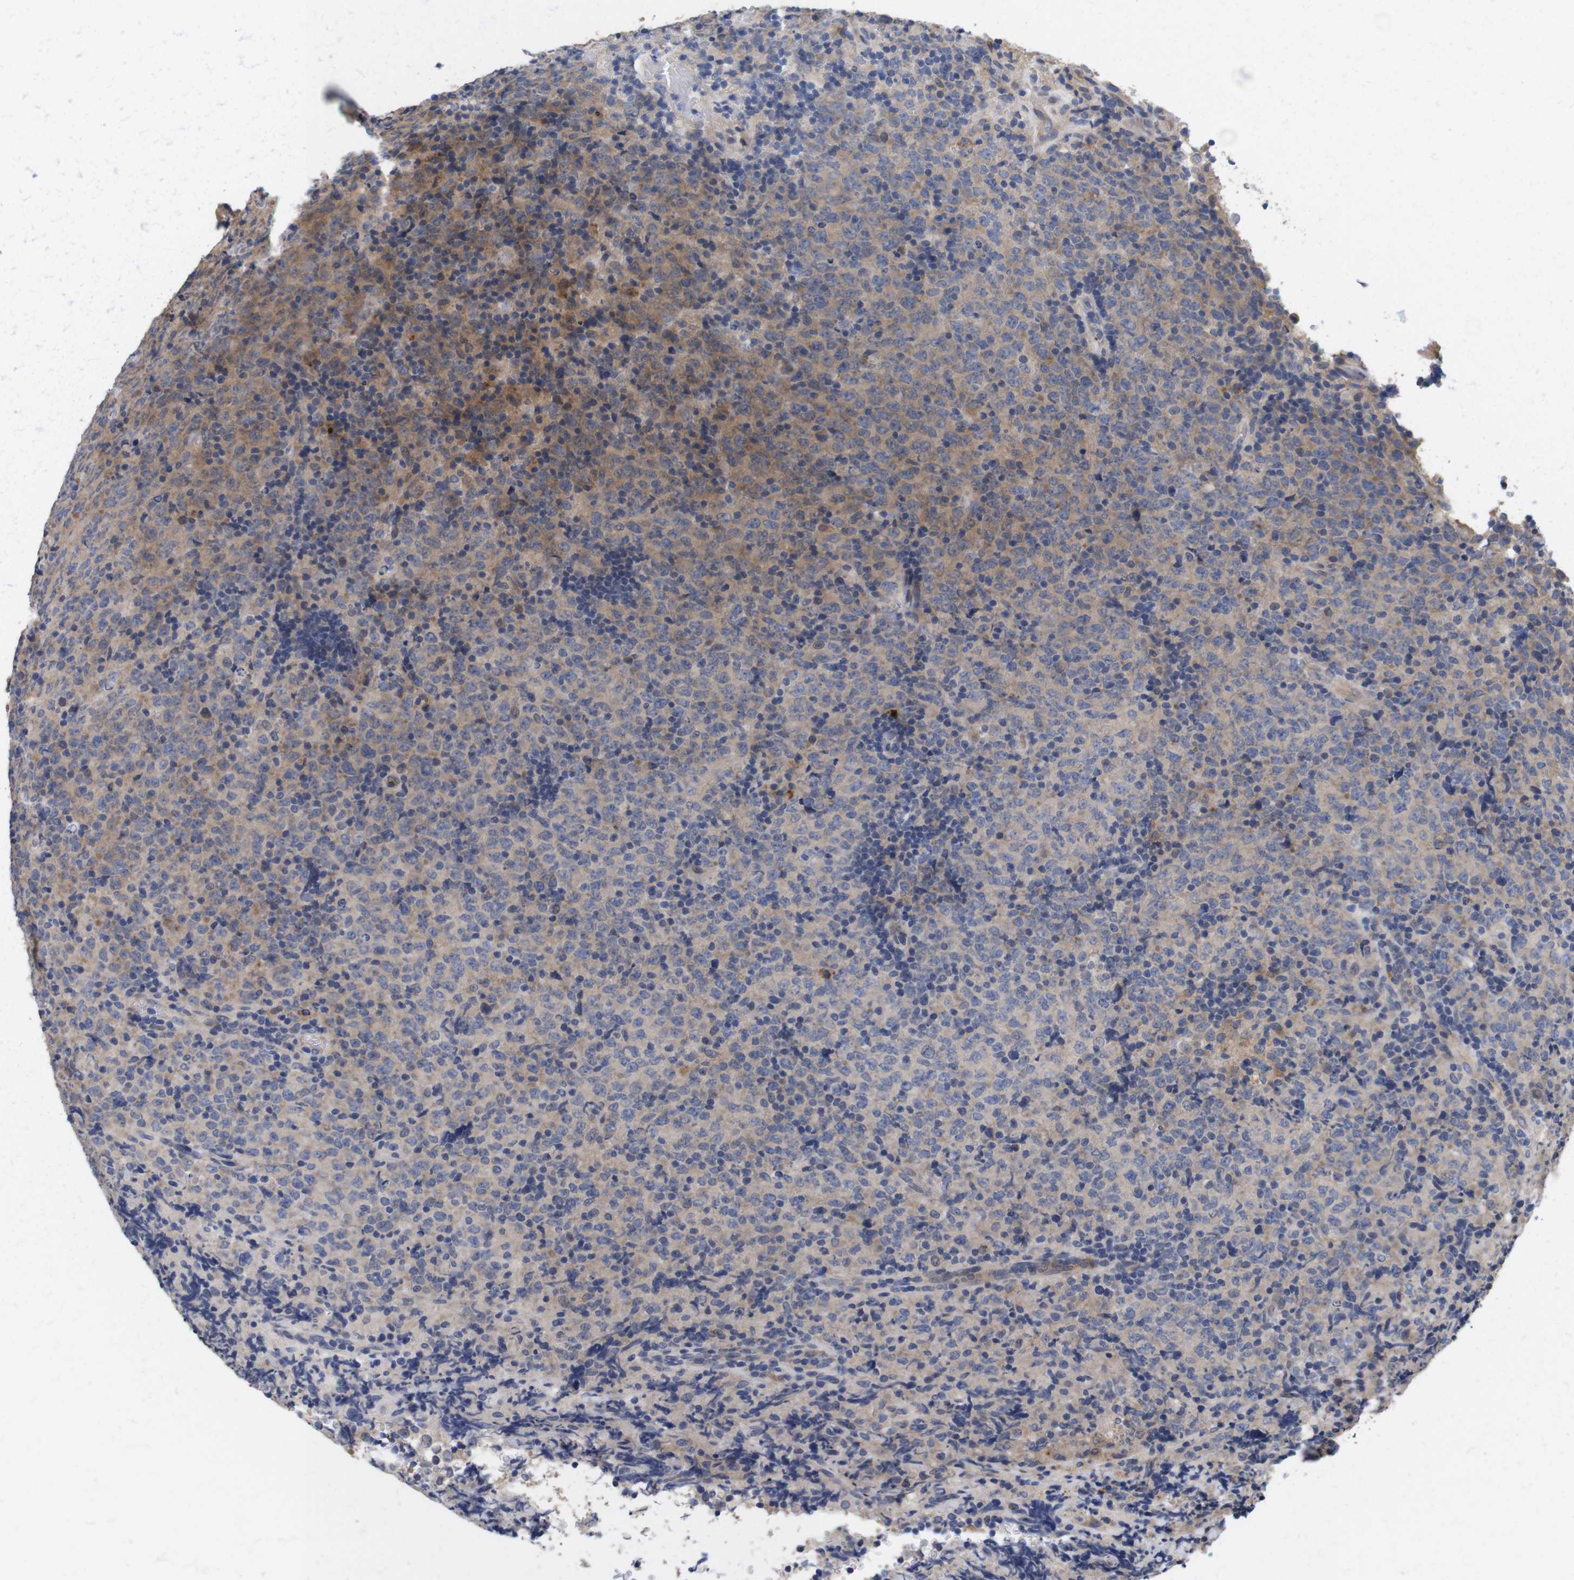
{"staining": {"intensity": "moderate", "quantity": "<25%", "location": "cytoplasmic/membranous"}, "tissue": "lymphoma", "cell_type": "Tumor cells", "image_type": "cancer", "snomed": [{"axis": "morphology", "description": "Malignant lymphoma, non-Hodgkin's type, High grade"}, {"axis": "topography", "description": "Tonsil"}], "caption": "IHC histopathology image of neoplastic tissue: lymphoma stained using IHC displays low levels of moderate protein expression localized specifically in the cytoplasmic/membranous of tumor cells, appearing as a cytoplasmic/membranous brown color.", "gene": "SPRY3", "patient": {"sex": "female", "age": 36}}